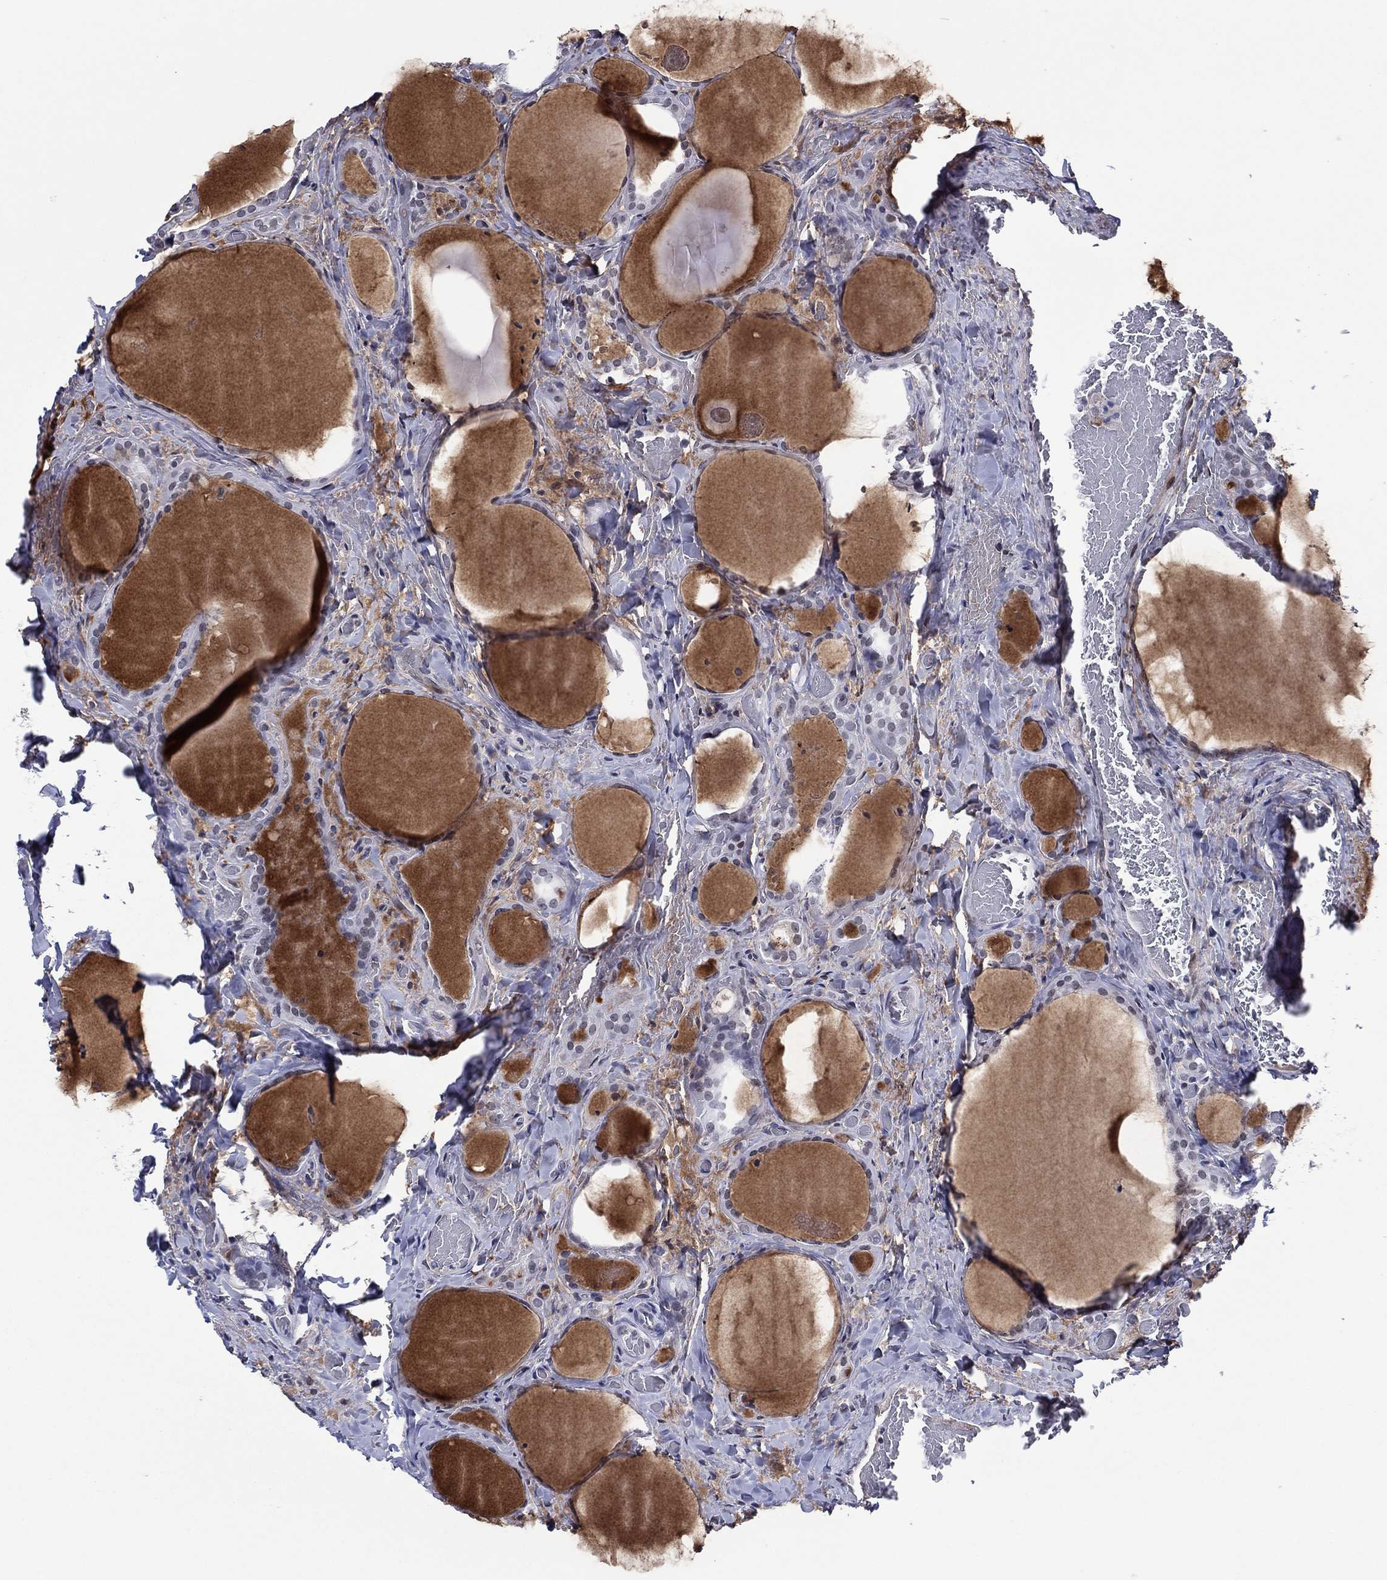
{"staining": {"intensity": "negative", "quantity": "none", "location": "none"}, "tissue": "thyroid cancer", "cell_type": "Tumor cells", "image_type": "cancer", "snomed": [{"axis": "morphology", "description": "Papillary adenocarcinoma, NOS"}, {"axis": "topography", "description": "Thyroid gland"}], "caption": "IHC micrograph of human thyroid cancer stained for a protein (brown), which demonstrates no positivity in tumor cells.", "gene": "GATA6", "patient": {"sex": "female", "age": 39}}